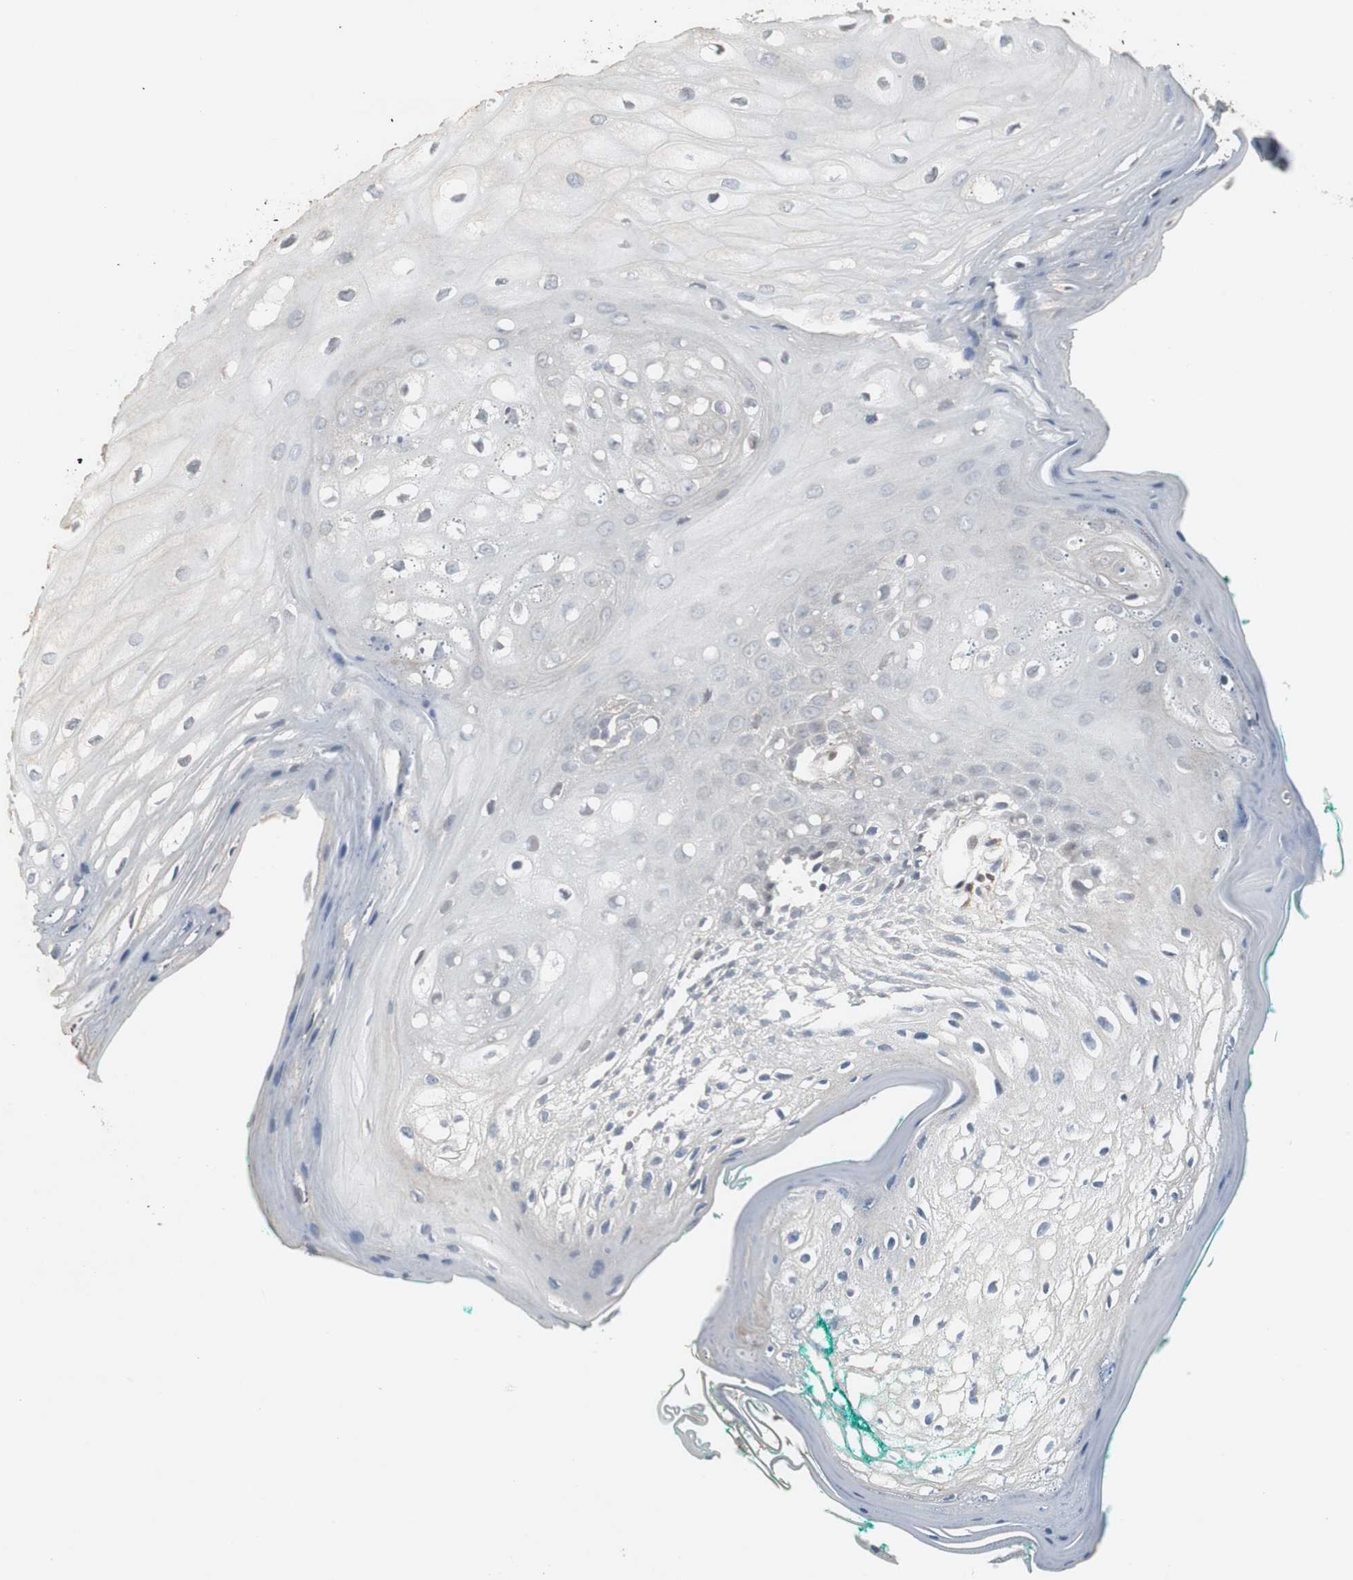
{"staining": {"intensity": "negative", "quantity": "none", "location": "none"}, "tissue": "oral mucosa", "cell_type": "Squamous epithelial cells", "image_type": "normal", "snomed": [{"axis": "morphology", "description": "Normal tissue, NOS"}, {"axis": "morphology", "description": "Squamous cell carcinoma, NOS"}, {"axis": "topography", "description": "Skeletal muscle"}, {"axis": "topography", "description": "Oral tissue"}, {"axis": "topography", "description": "Head-Neck"}], "caption": "The histopathology image exhibits no staining of squamous epithelial cells in benign oral mucosa. (DAB (3,3'-diaminobenzidine) immunohistochemistry (IHC) visualized using brightfield microscopy, high magnification).", "gene": "ATP2B2", "patient": {"sex": "female", "age": 84}}